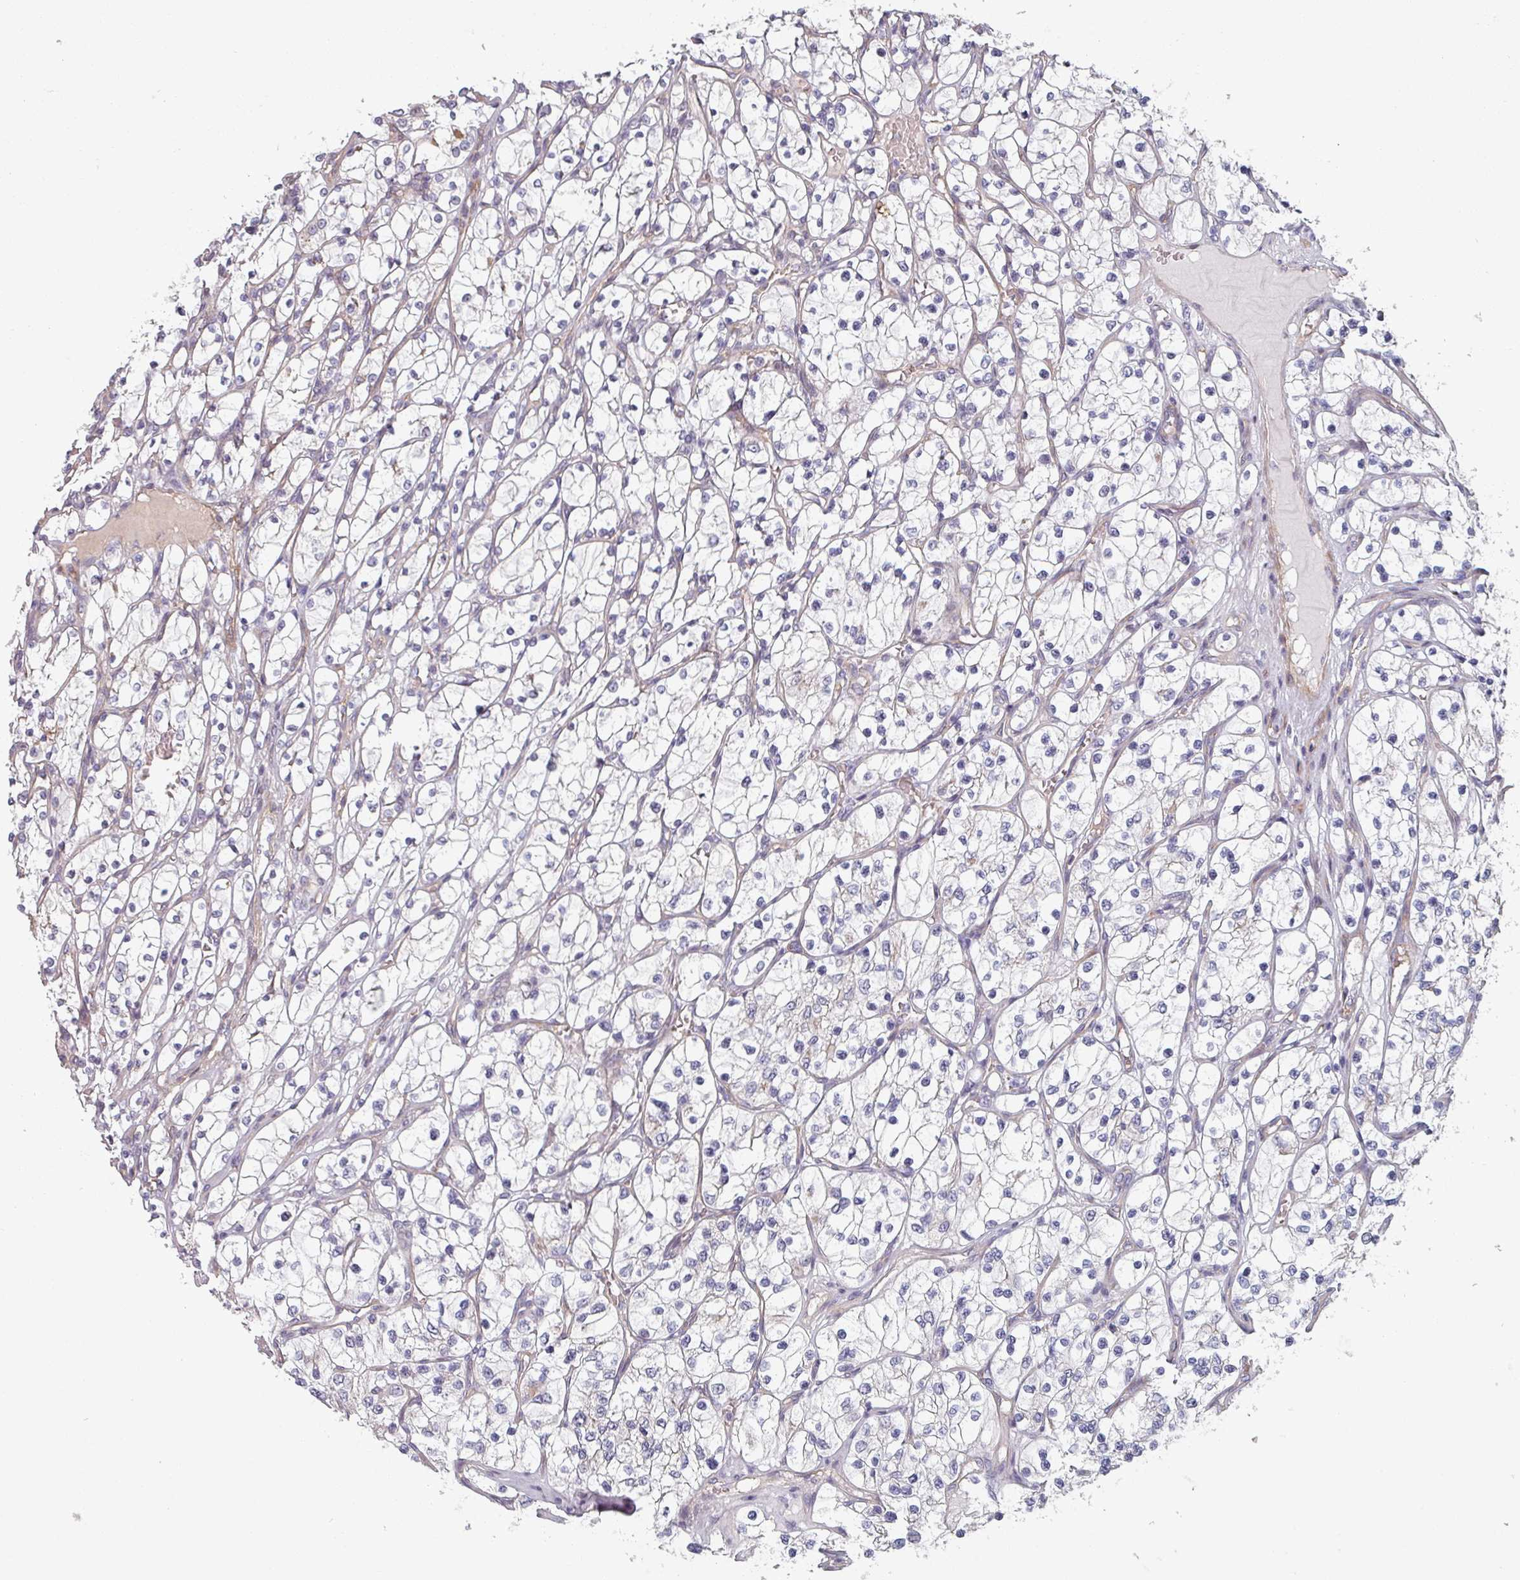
{"staining": {"intensity": "negative", "quantity": "none", "location": "none"}, "tissue": "renal cancer", "cell_type": "Tumor cells", "image_type": "cancer", "snomed": [{"axis": "morphology", "description": "Adenocarcinoma, NOS"}, {"axis": "topography", "description": "Kidney"}], "caption": "Photomicrograph shows no significant protein positivity in tumor cells of renal adenocarcinoma. The staining is performed using DAB brown chromogen with nuclei counter-stained in using hematoxylin.", "gene": "C4BPB", "patient": {"sex": "female", "age": 69}}